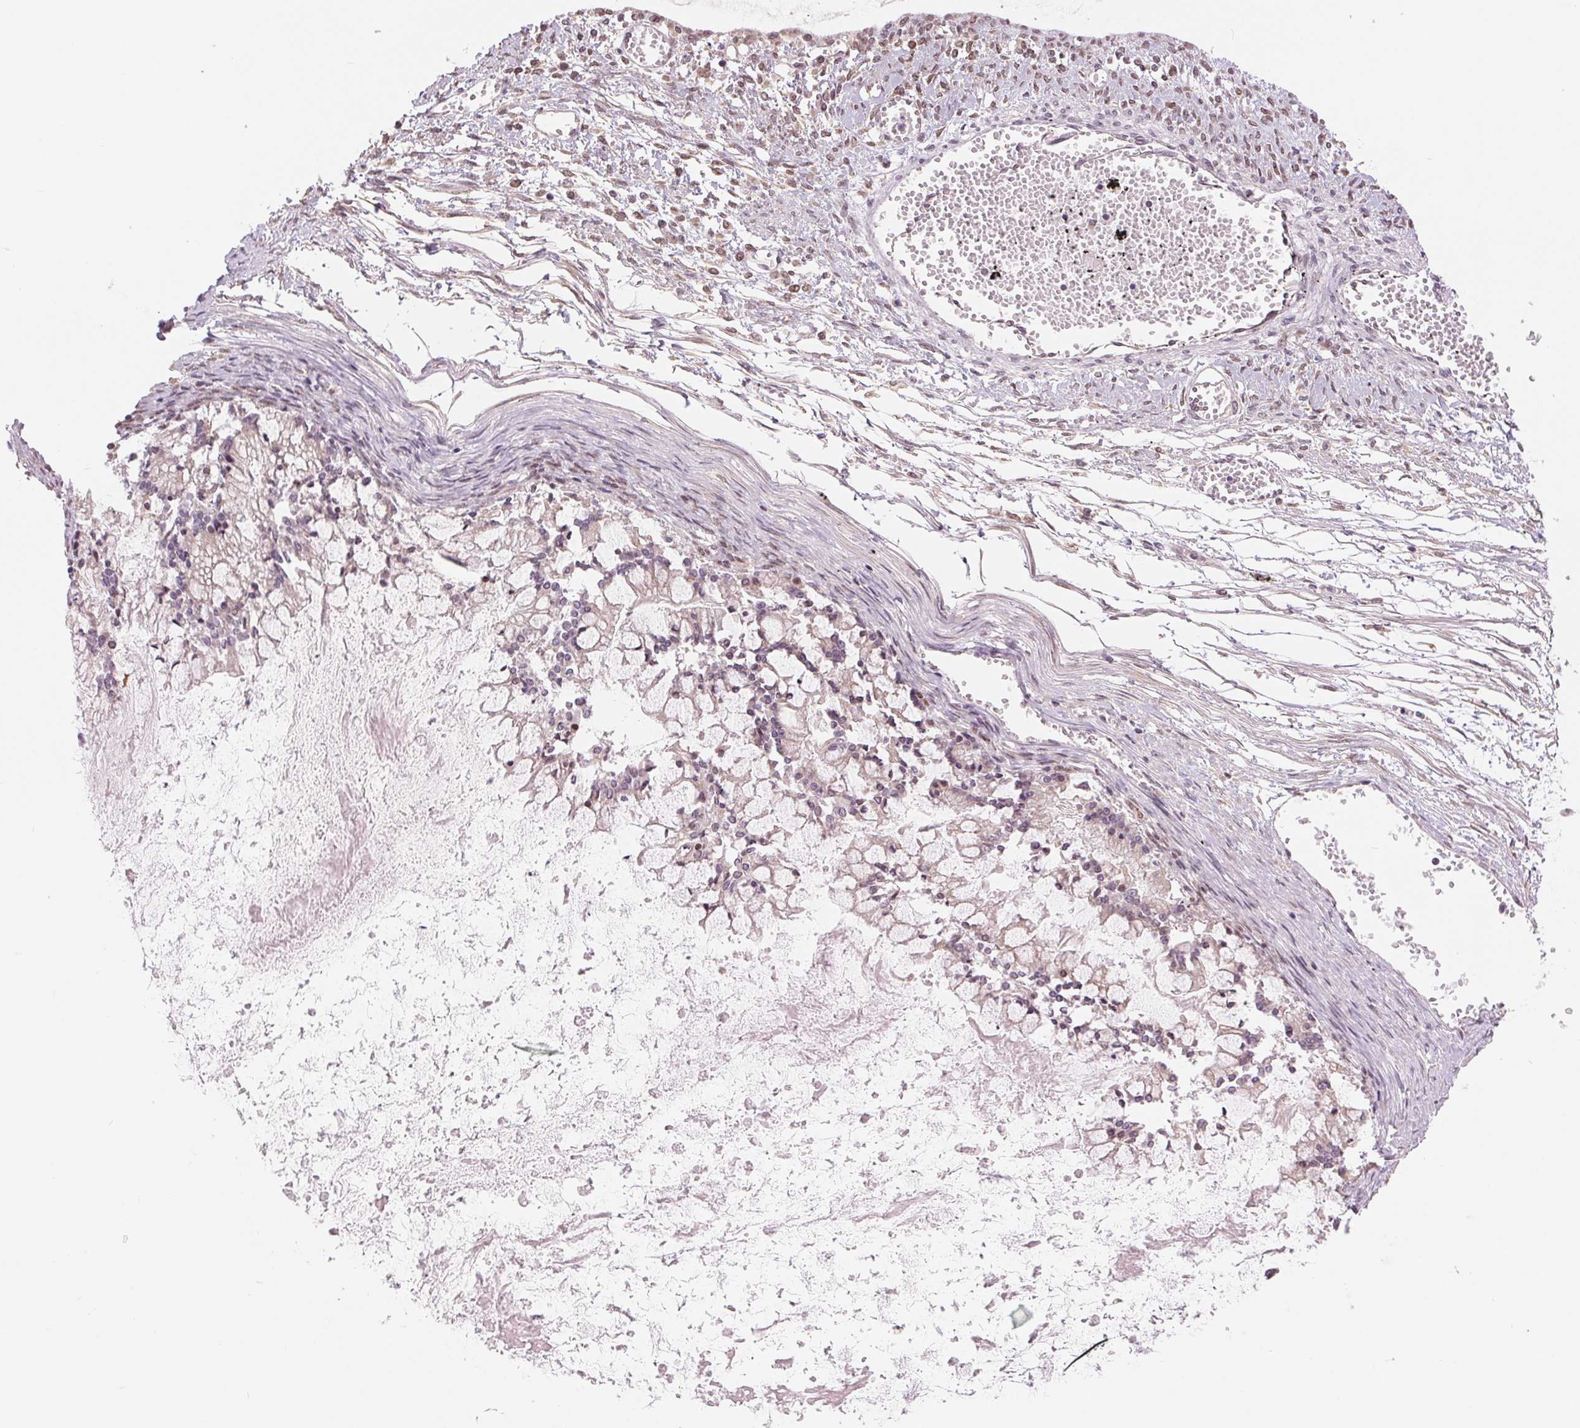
{"staining": {"intensity": "negative", "quantity": "none", "location": "none"}, "tissue": "ovarian cancer", "cell_type": "Tumor cells", "image_type": "cancer", "snomed": [{"axis": "morphology", "description": "Cystadenocarcinoma, mucinous, NOS"}, {"axis": "topography", "description": "Ovary"}], "caption": "A histopathology image of mucinous cystadenocarcinoma (ovarian) stained for a protein reveals no brown staining in tumor cells. (DAB (3,3'-diaminobenzidine) IHC visualized using brightfield microscopy, high magnification).", "gene": "ERI3", "patient": {"sex": "female", "age": 67}}